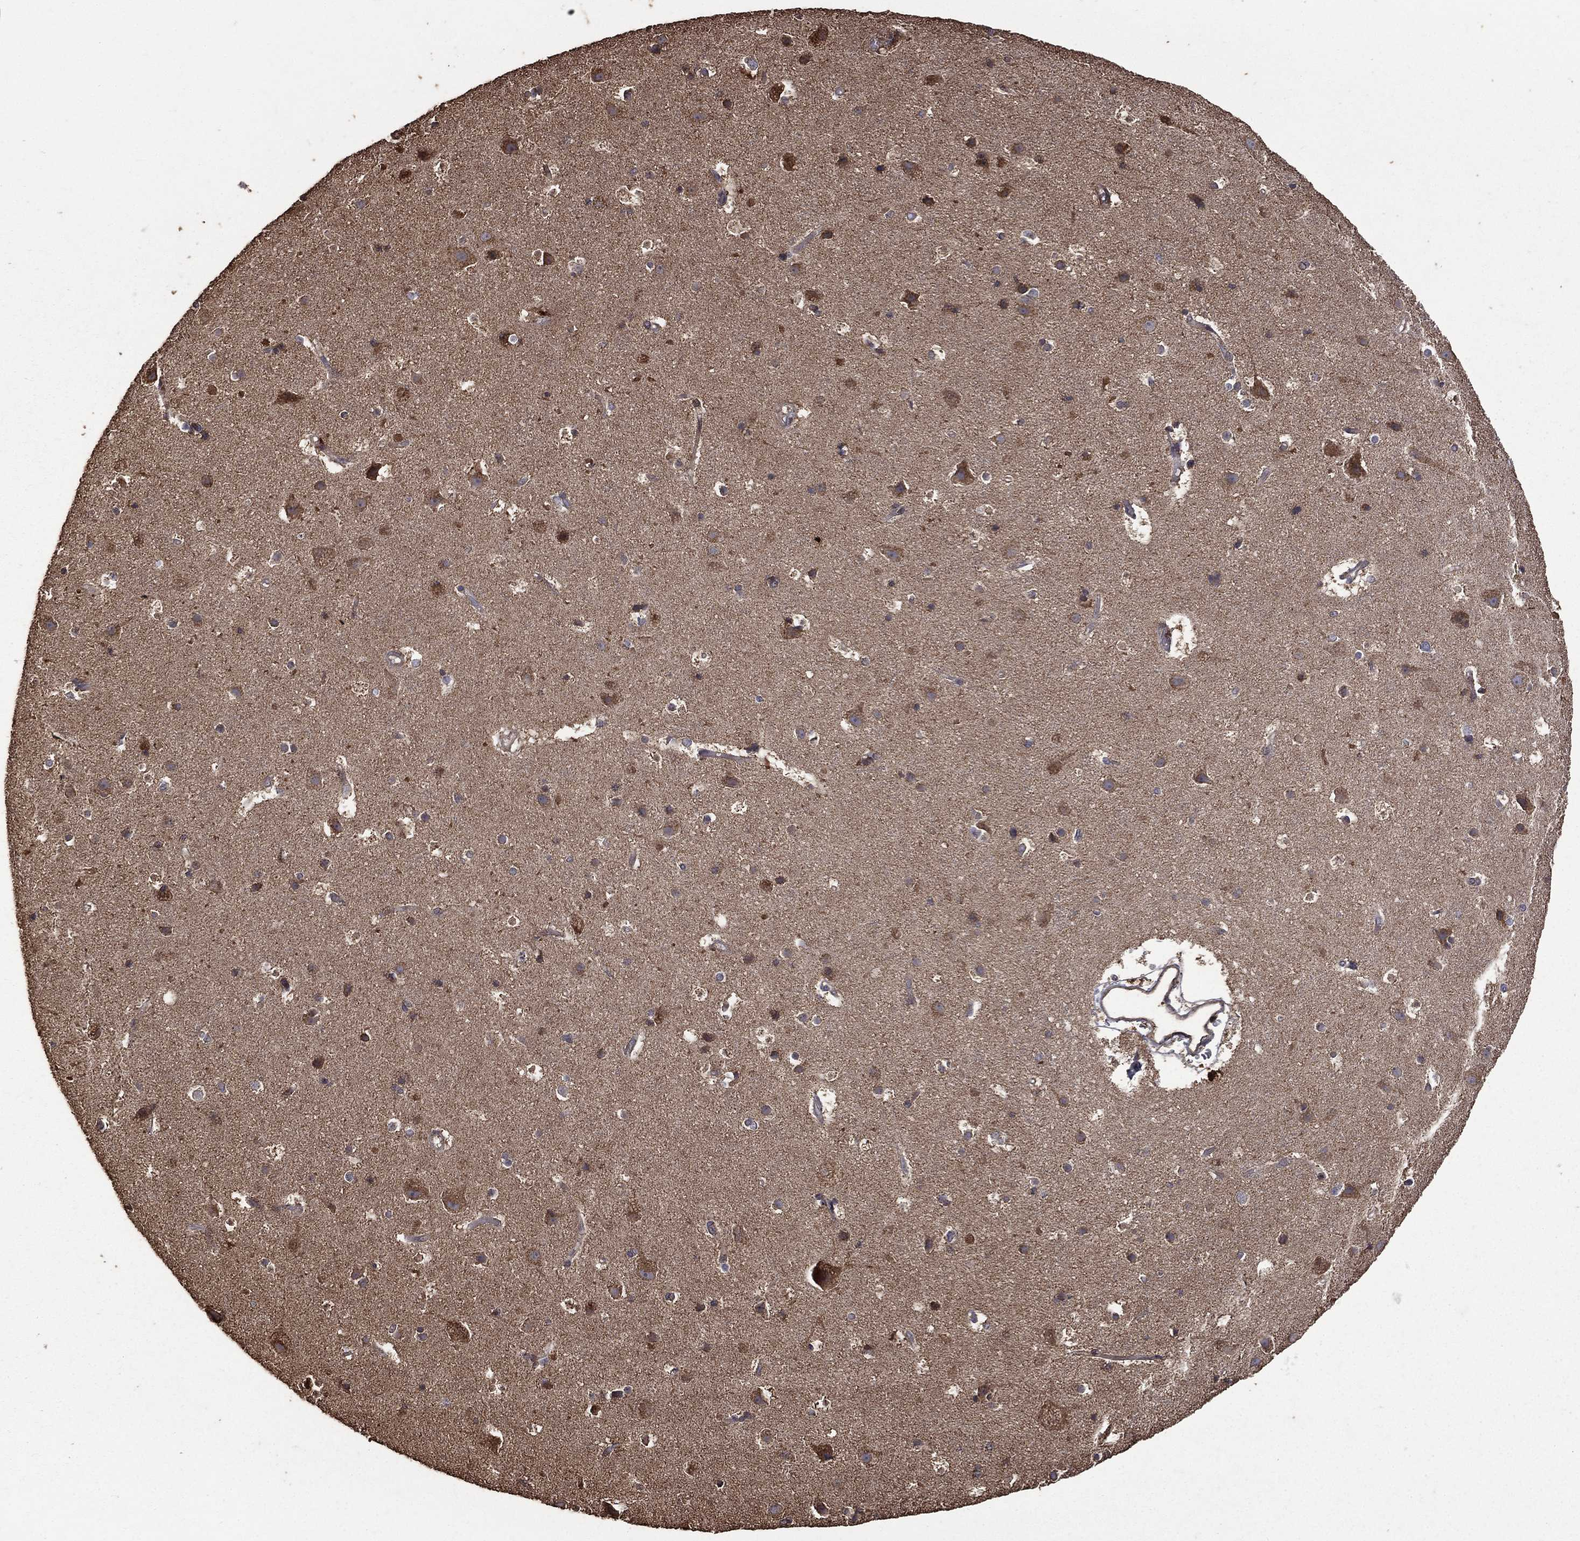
{"staining": {"intensity": "negative", "quantity": "none", "location": "none"}, "tissue": "cerebral cortex", "cell_type": "Endothelial cells", "image_type": "normal", "snomed": [{"axis": "morphology", "description": "Normal tissue, NOS"}, {"axis": "topography", "description": "Cerebral cortex"}], "caption": "Immunohistochemical staining of normal cerebral cortex exhibits no significant staining in endothelial cells. (IHC, brightfield microscopy, high magnification).", "gene": "METTL27", "patient": {"sex": "female", "age": 52}}